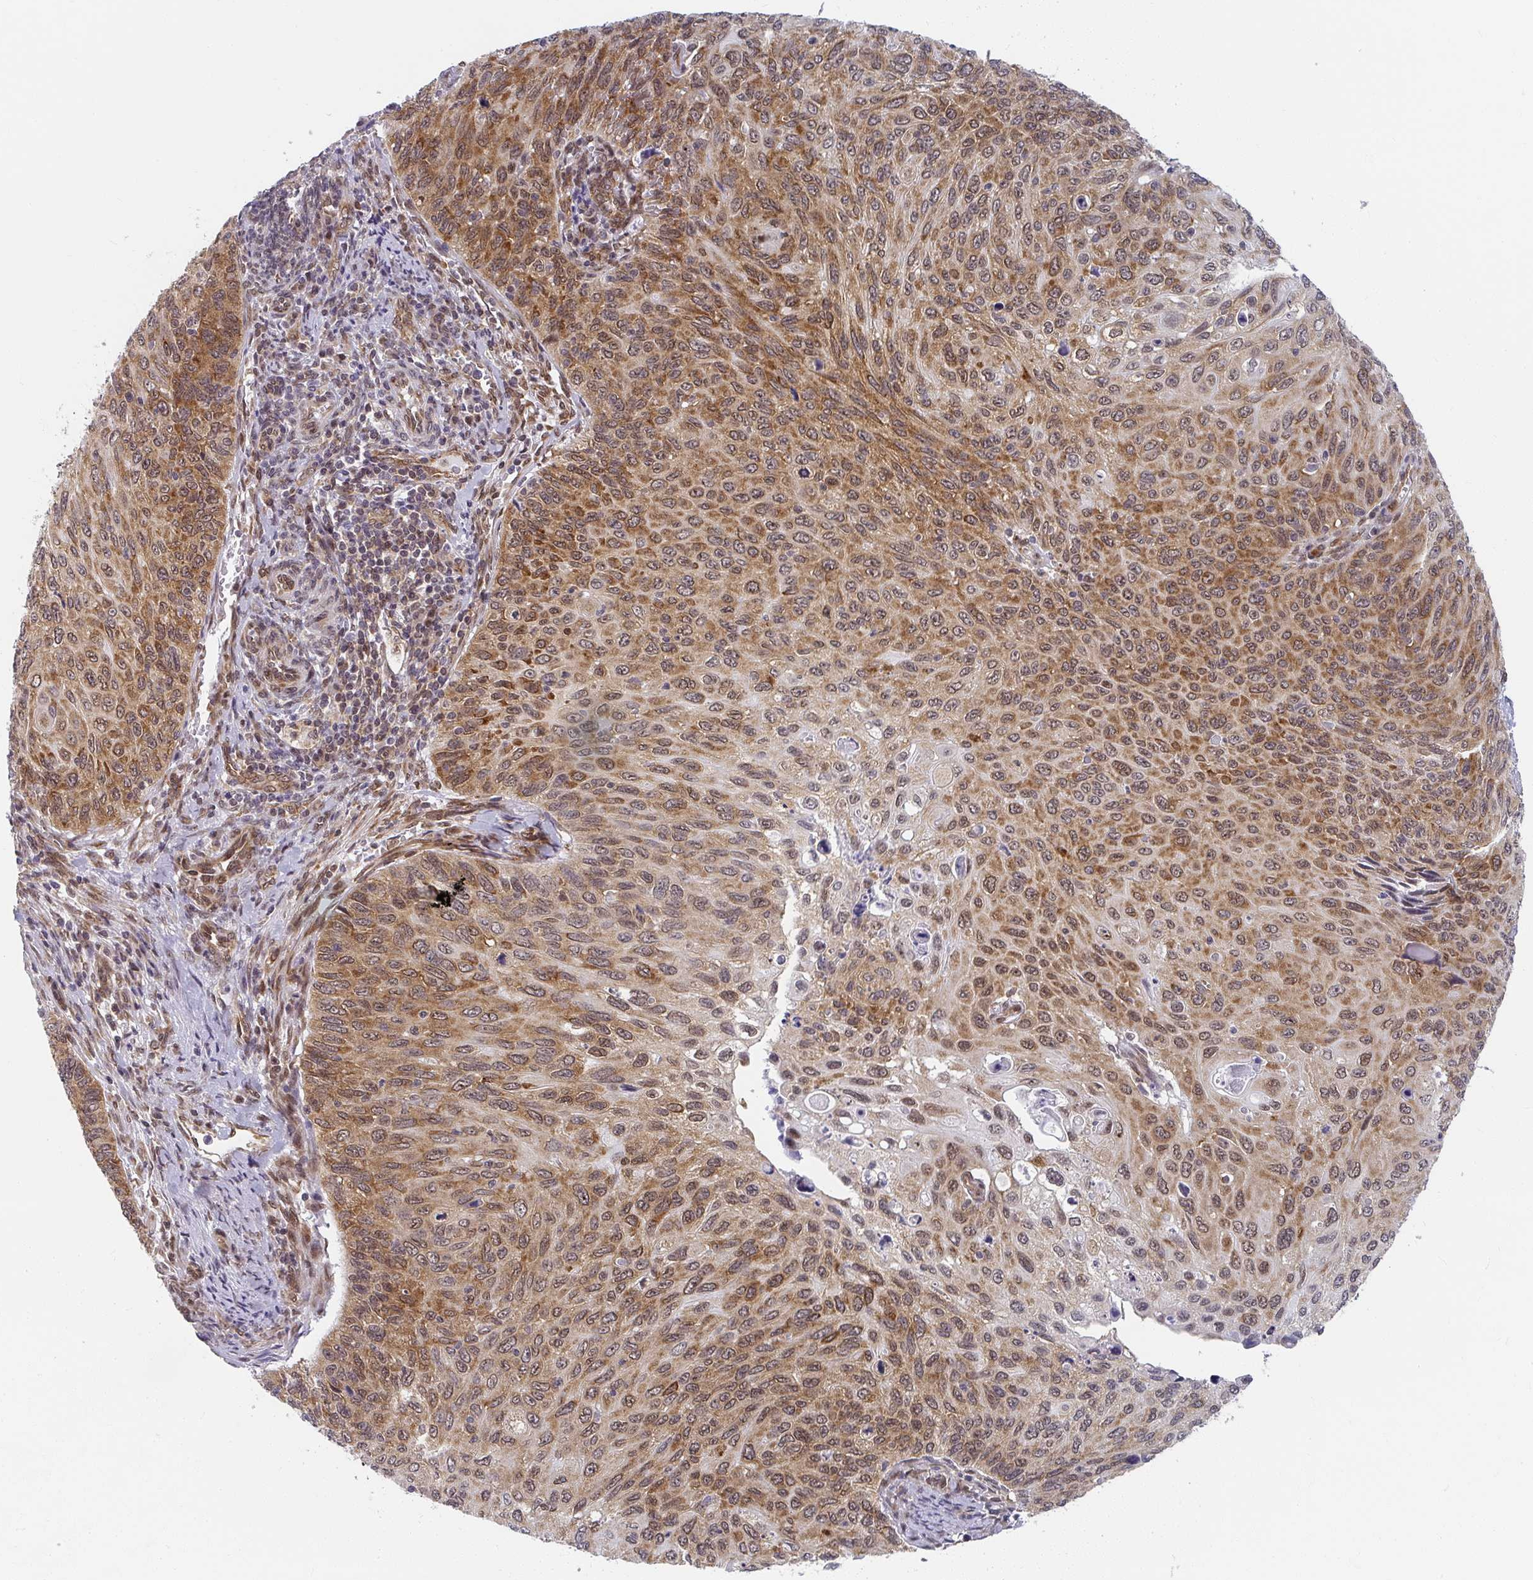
{"staining": {"intensity": "moderate", "quantity": ">75%", "location": "cytoplasmic/membranous,nuclear"}, "tissue": "cervical cancer", "cell_type": "Tumor cells", "image_type": "cancer", "snomed": [{"axis": "morphology", "description": "Squamous cell carcinoma, NOS"}, {"axis": "topography", "description": "Cervix"}], "caption": "Squamous cell carcinoma (cervical) stained for a protein exhibits moderate cytoplasmic/membranous and nuclear positivity in tumor cells. (Stains: DAB (3,3'-diaminobenzidine) in brown, nuclei in blue, Microscopy: brightfield microscopy at high magnification).", "gene": "SYNCRIP", "patient": {"sex": "female", "age": 70}}